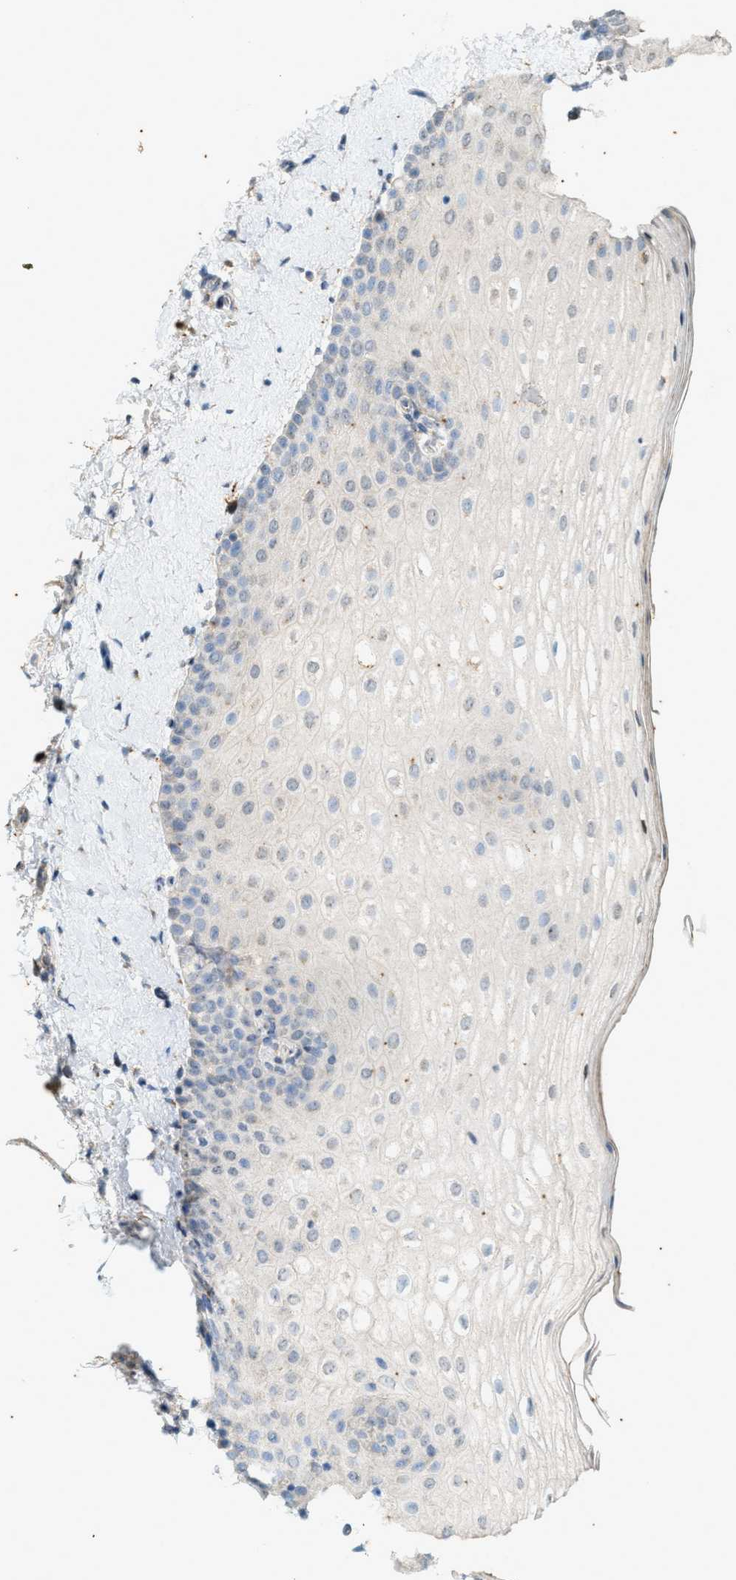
{"staining": {"intensity": "negative", "quantity": "none", "location": "none"}, "tissue": "oral mucosa", "cell_type": "Squamous epithelial cells", "image_type": "normal", "snomed": [{"axis": "morphology", "description": "Normal tissue, NOS"}, {"axis": "topography", "description": "Skin"}, {"axis": "topography", "description": "Oral tissue"}], "caption": "A micrograph of oral mucosa stained for a protein demonstrates no brown staining in squamous epithelial cells.", "gene": "CHPF2", "patient": {"sex": "male", "age": 84}}